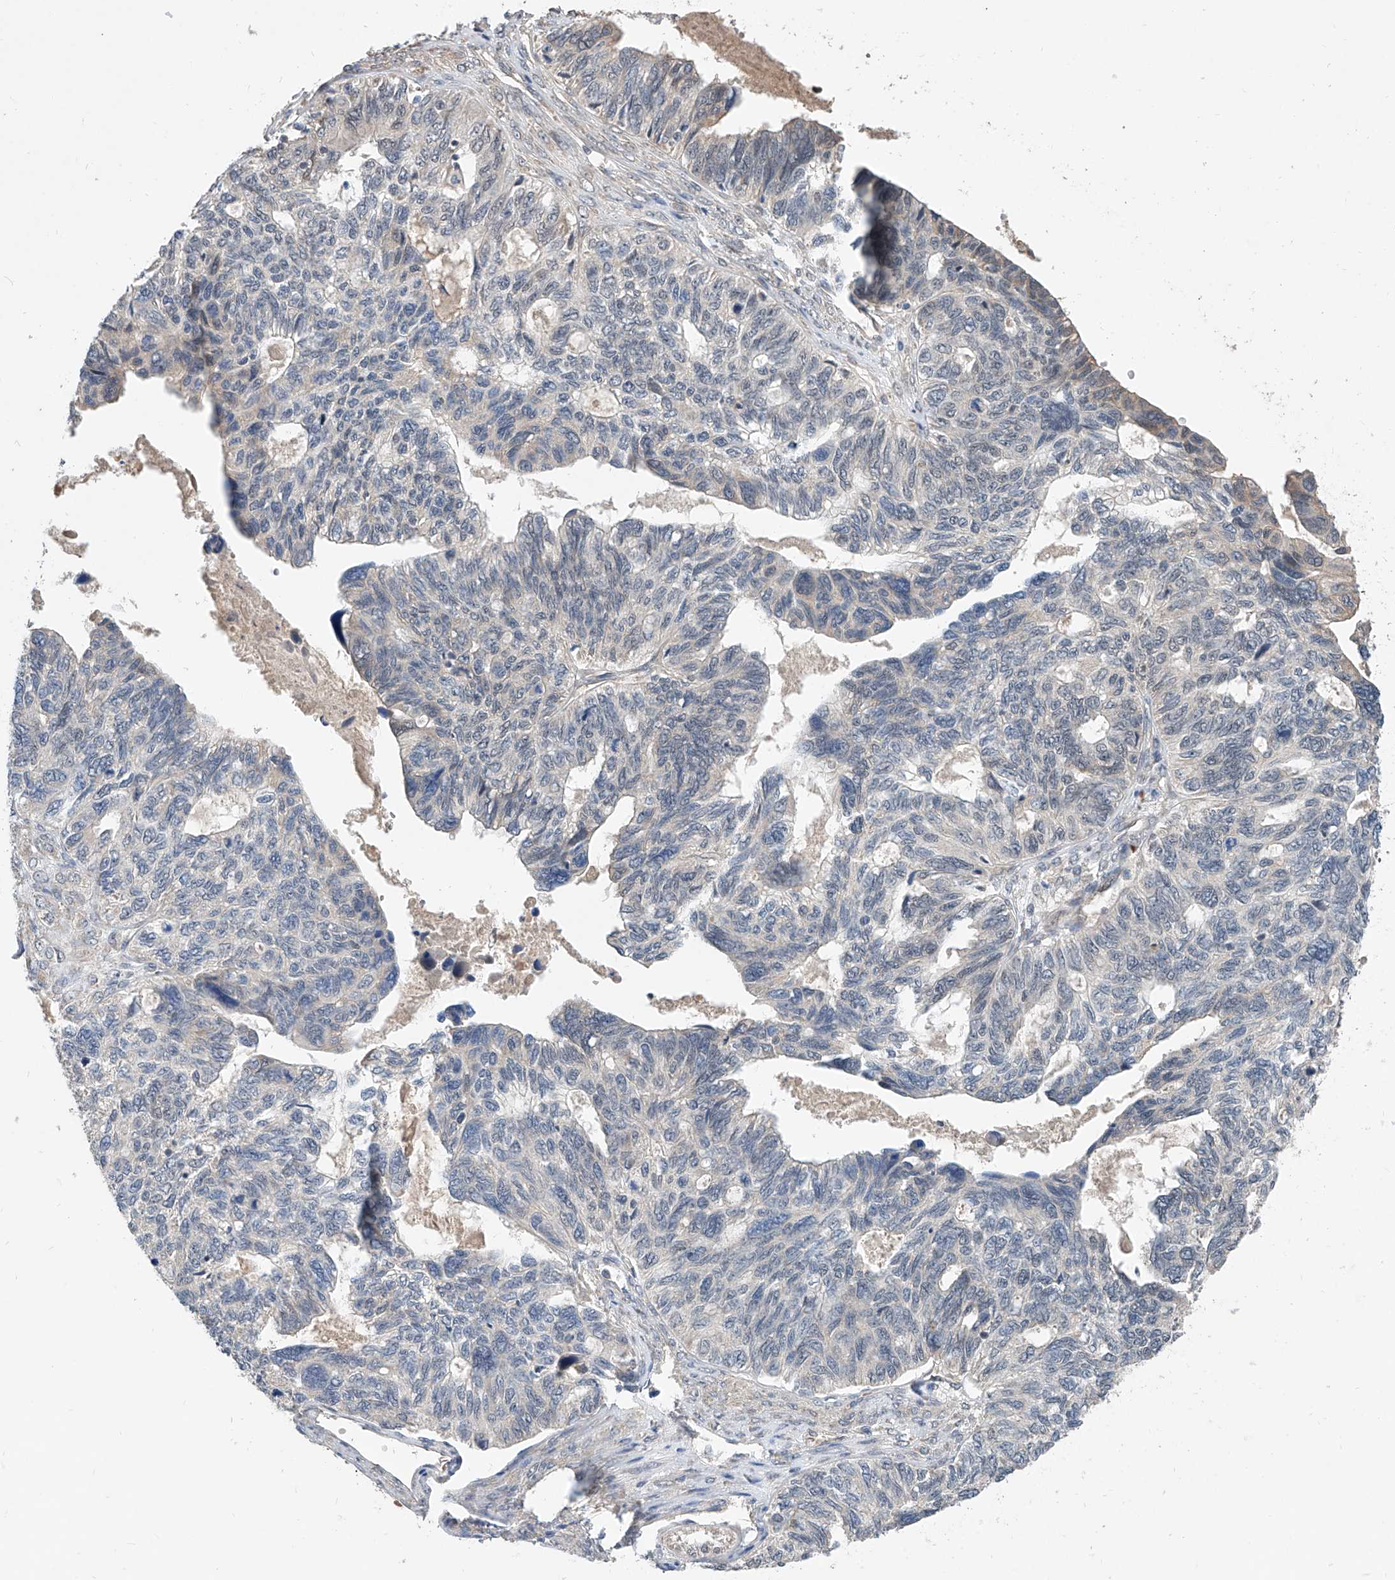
{"staining": {"intensity": "negative", "quantity": "none", "location": "none"}, "tissue": "ovarian cancer", "cell_type": "Tumor cells", "image_type": "cancer", "snomed": [{"axis": "morphology", "description": "Cystadenocarcinoma, serous, NOS"}, {"axis": "topography", "description": "Ovary"}], "caption": "This photomicrograph is of ovarian cancer (serous cystadenocarcinoma) stained with IHC to label a protein in brown with the nuclei are counter-stained blue. There is no staining in tumor cells.", "gene": "CARMIL3", "patient": {"sex": "female", "age": 79}}